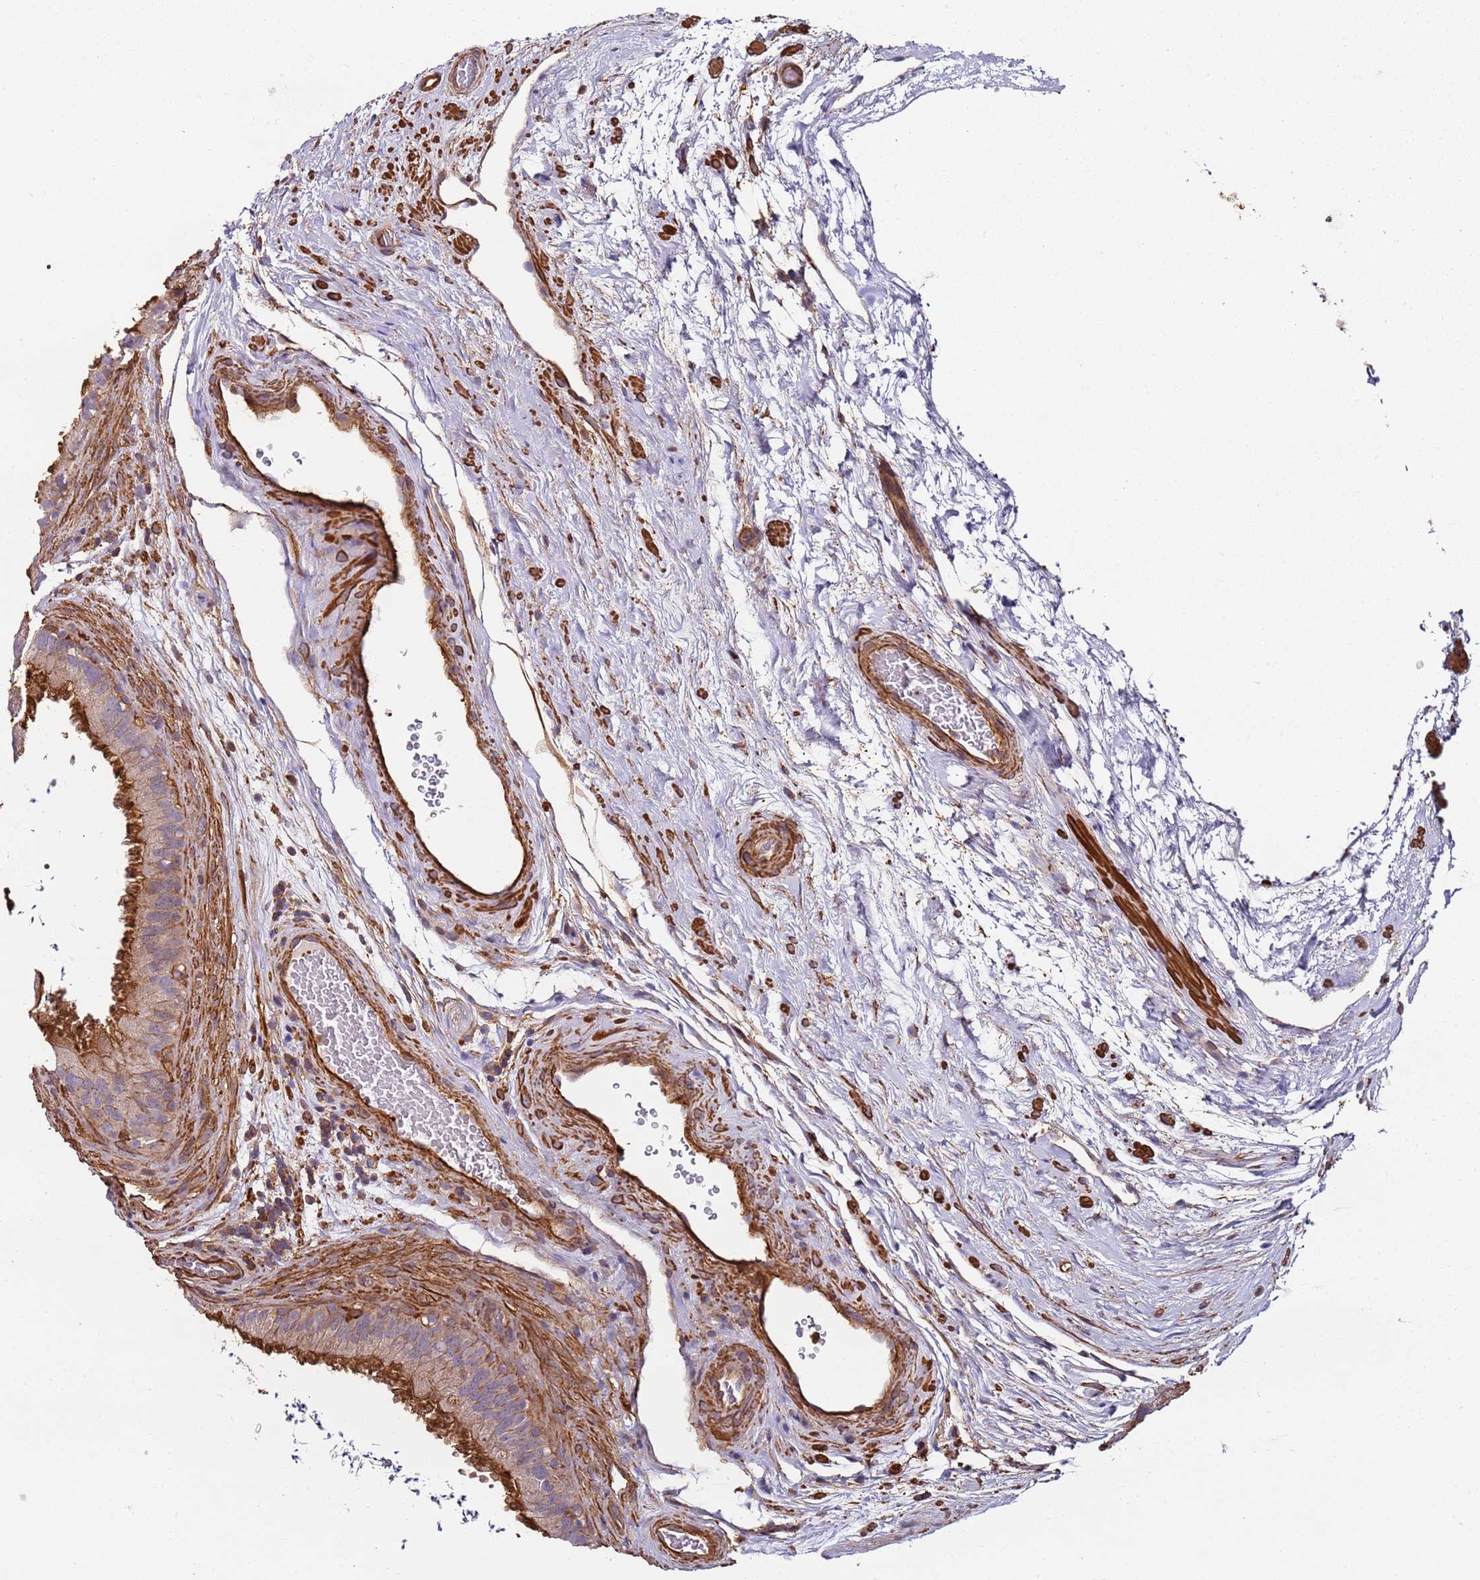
{"staining": {"intensity": "strong", "quantity": "<25%", "location": "cytoplasmic/membranous"}, "tissue": "epididymis", "cell_type": "Glandular cells", "image_type": "normal", "snomed": [{"axis": "morphology", "description": "Normal tissue, NOS"}, {"axis": "topography", "description": "Epididymis, spermatic cord, NOS"}], "caption": "DAB (3,3'-diaminobenzidine) immunohistochemical staining of benign human epididymis exhibits strong cytoplasmic/membranous protein positivity in approximately <25% of glandular cells. The protein is shown in brown color, while the nuclei are stained blue.", "gene": "CYP2U1", "patient": {"sex": "male", "age": 50}}